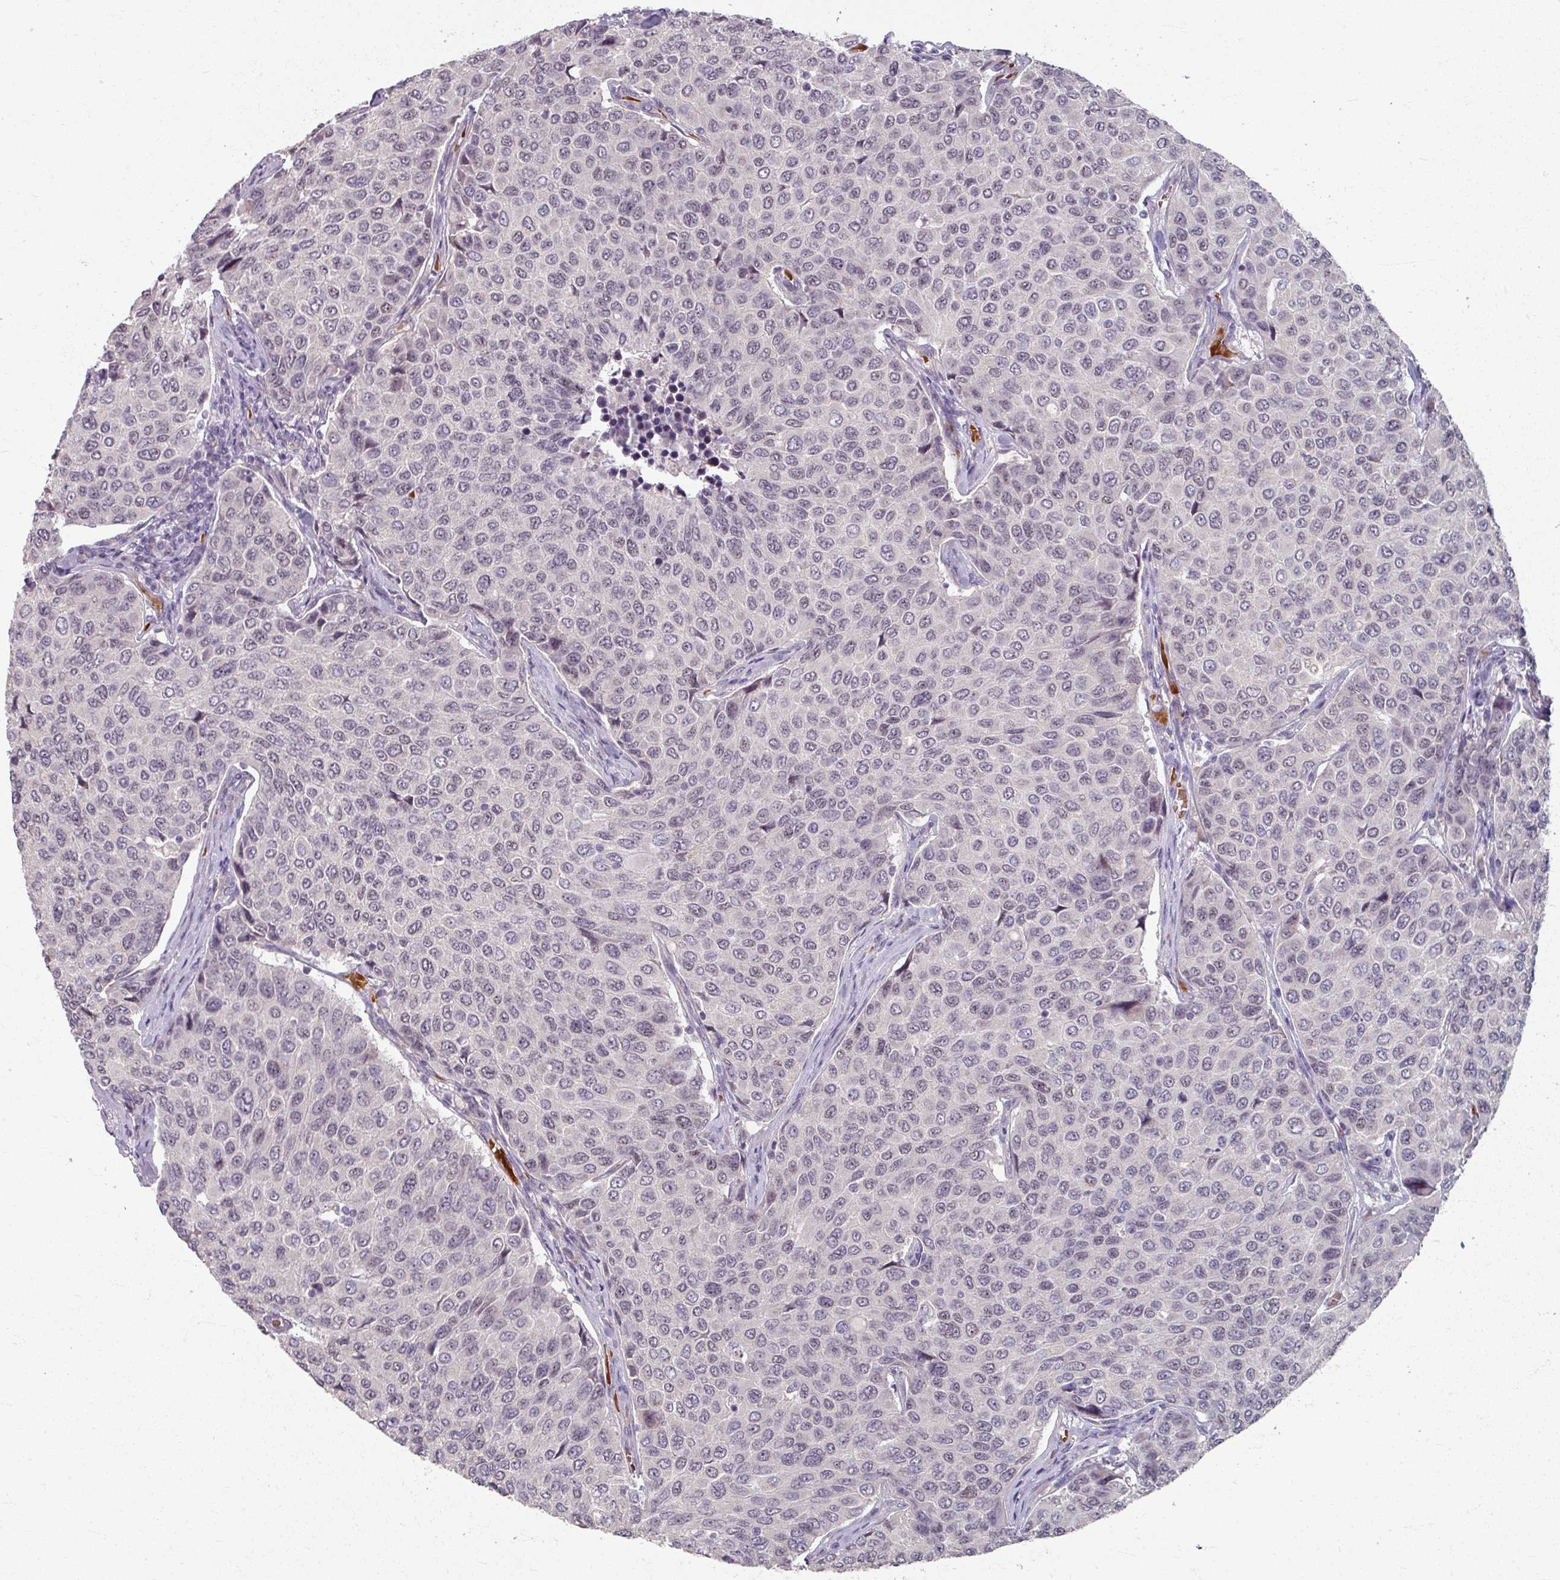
{"staining": {"intensity": "negative", "quantity": "none", "location": "none"}, "tissue": "breast cancer", "cell_type": "Tumor cells", "image_type": "cancer", "snomed": [{"axis": "morphology", "description": "Duct carcinoma"}, {"axis": "topography", "description": "Breast"}], "caption": "Immunohistochemical staining of breast cancer reveals no significant expression in tumor cells. (DAB immunohistochemistry visualized using brightfield microscopy, high magnification).", "gene": "KMT5C", "patient": {"sex": "female", "age": 55}}